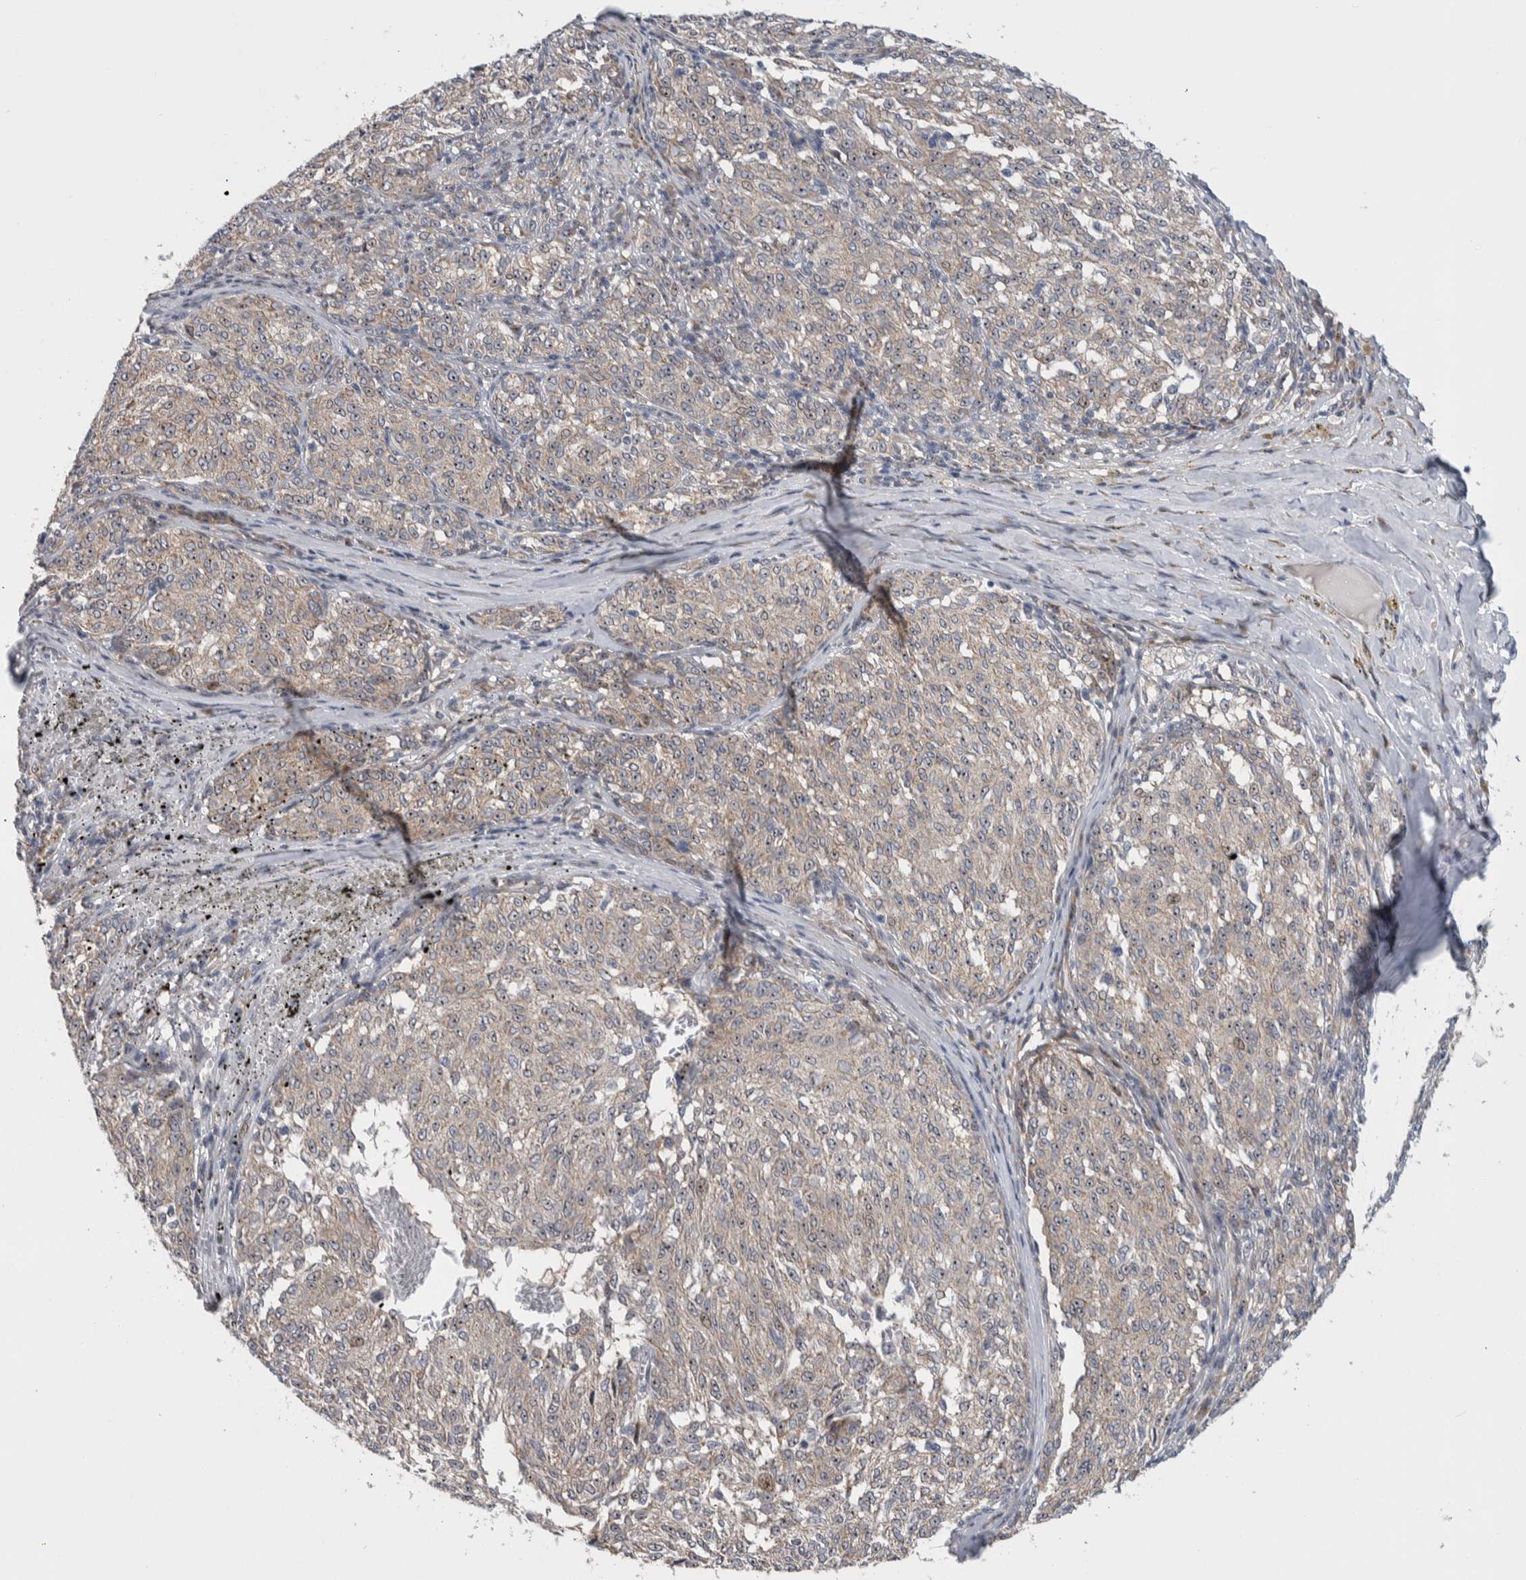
{"staining": {"intensity": "moderate", "quantity": "<25%", "location": "nuclear"}, "tissue": "melanoma", "cell_type": "Tumor cells", "image_type": "cancer", "snomed": [{"axis": "morphology", "description": "Malignant melanoma, NOS"}, {"axis": "topography", "description": "Skin"}], "caption": "DAB (3,3'-diaminobenzidine) immunohistochemical staining of human melanoma demonstrates moderate nuclear protein positivity in approximately <25% of tumor cells.", "gene": "PRRG4", "patient": {"sex": "female", "age": 72}}